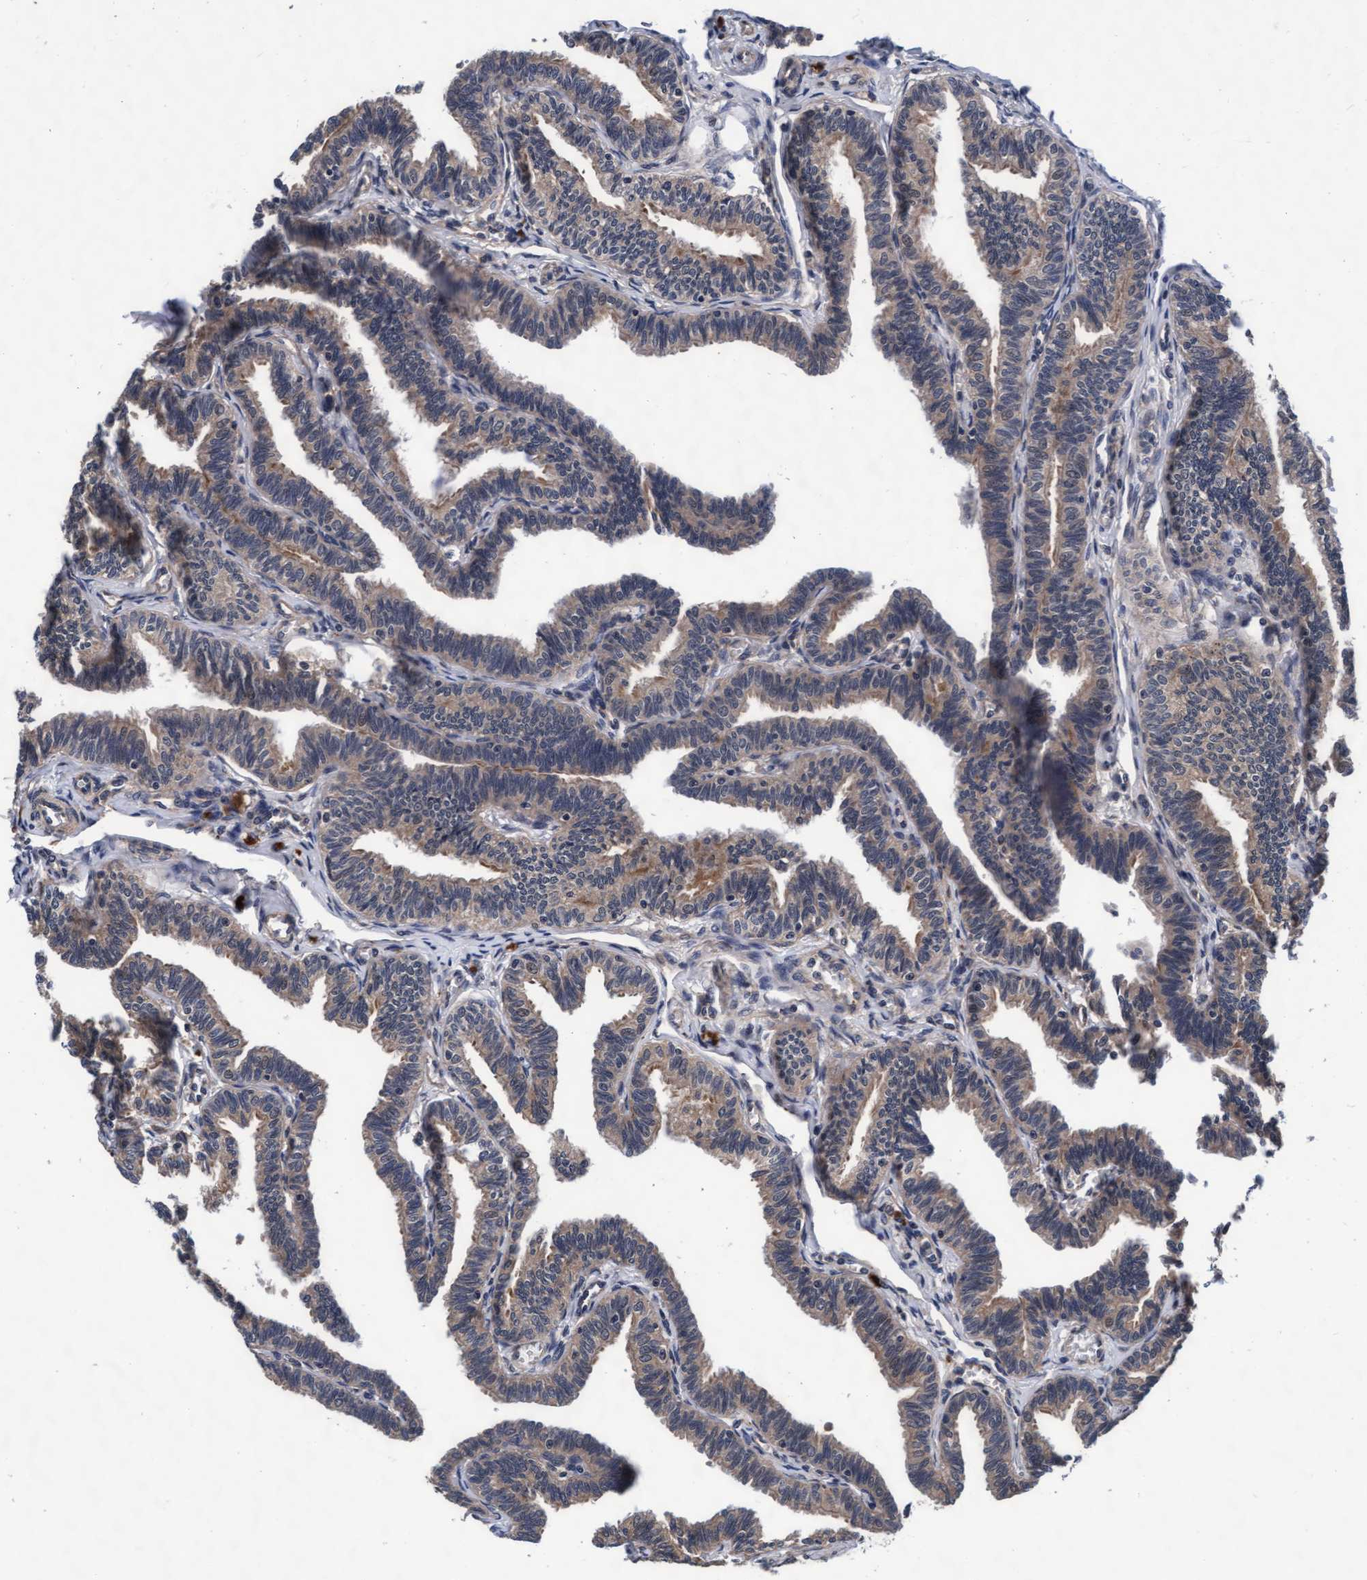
{"staining": {"intensity": "moderate", "quantity": ">75%", "location": "cytoplasmic/membranous"}, "tissue": "fallopian tube", "cell_type": "Glandular cells", "image_type": "normal", "snomed": [{"axis": "morphology", "description": "Normal tissue, NOS"}, {"axis": "topography", "description": "Fallopian tube"}, {"axis": "topography", "description": "Ovary"}], "caption": "Protein staining exhibits moderate cytoplasmic/membranous positivity in approximately >75% of glandular cells in unremarkable fallopian tube. (DAB (3,3'-diaminobenzidine) = brown stain, brightfield microscopy at high magnification).", "gene": "EFCAB13", "patient": {"sex": "female", "age": 23}}